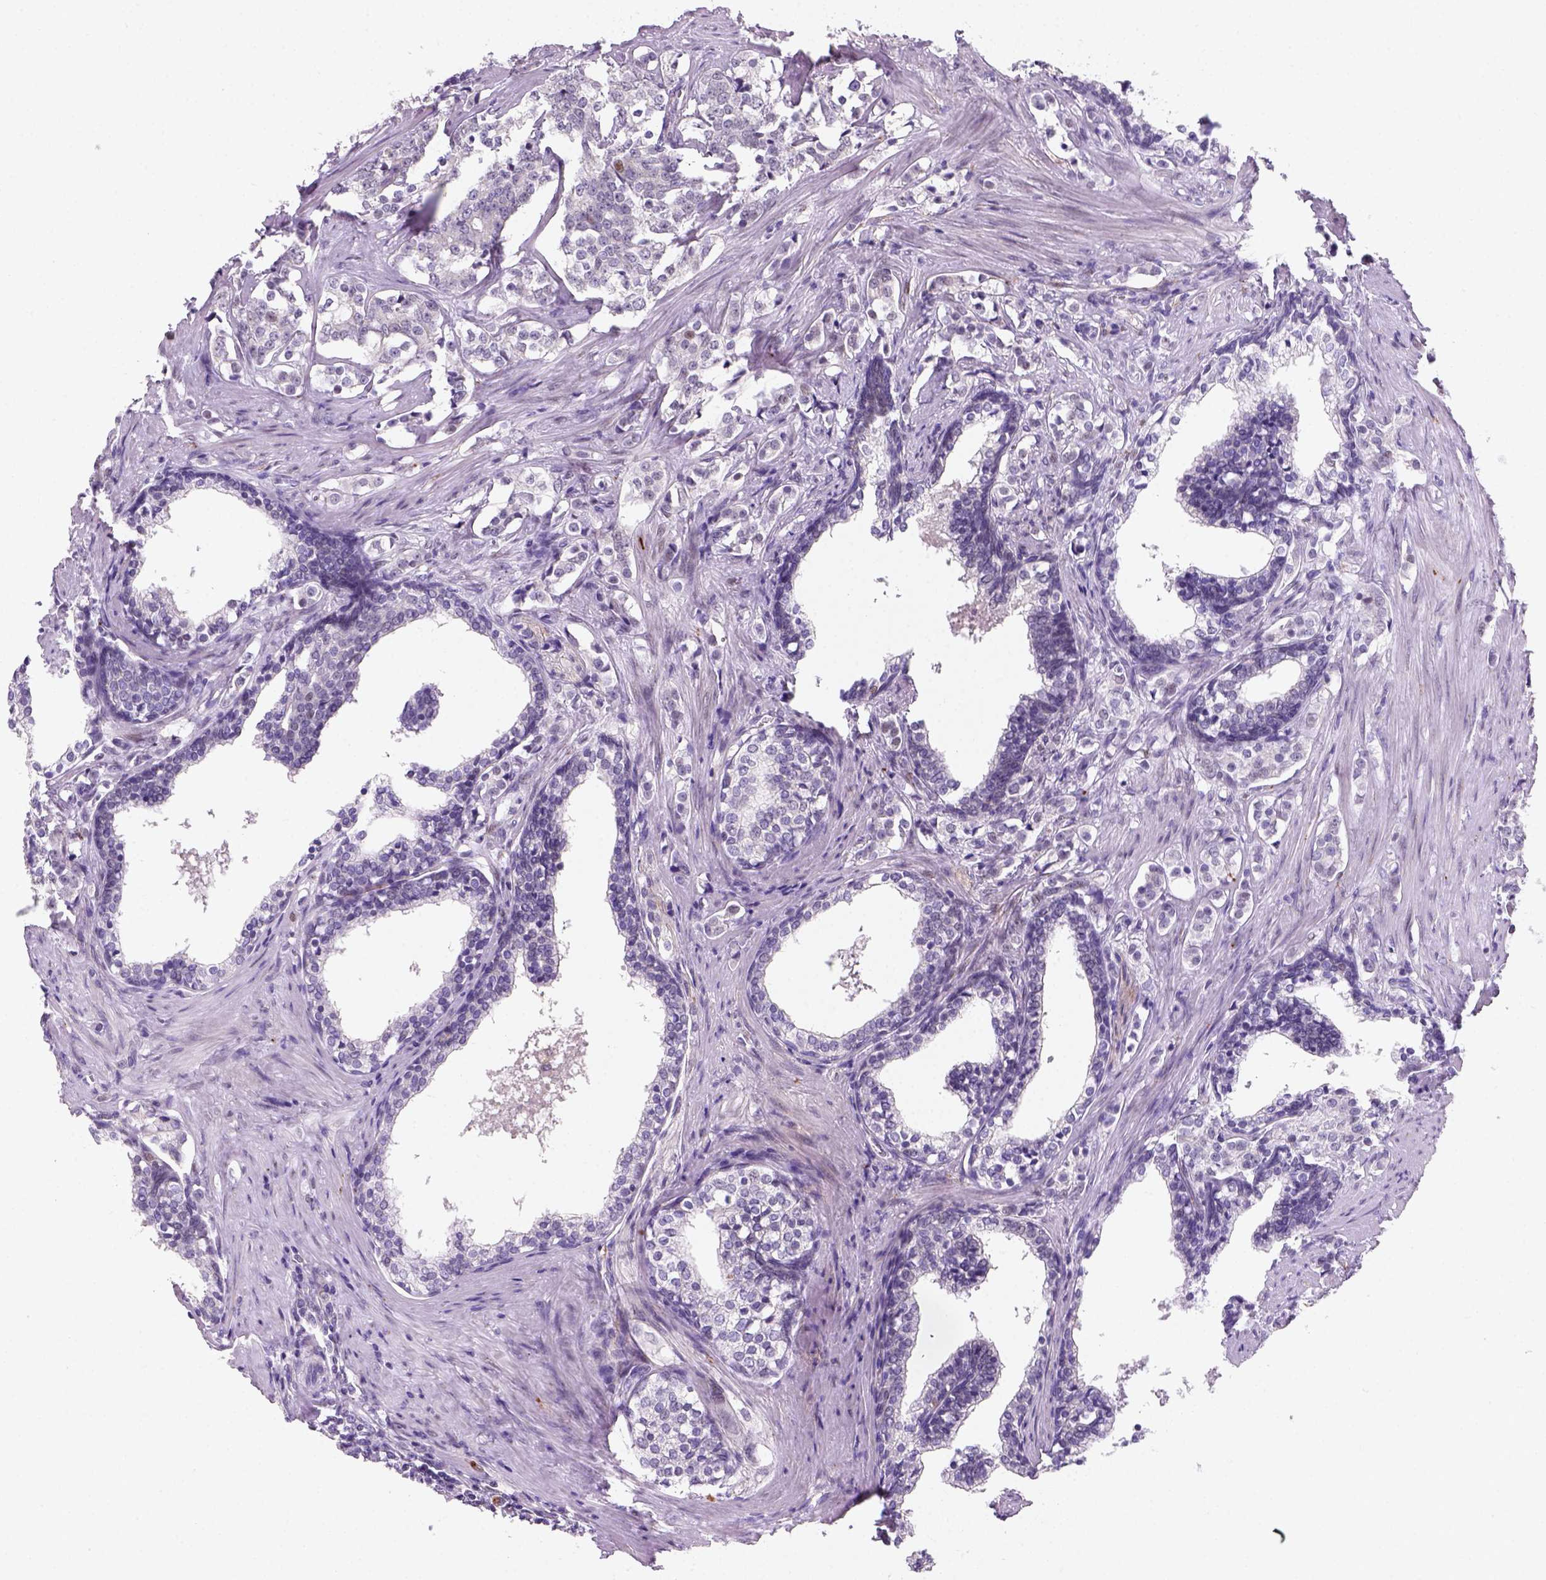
{"staining": {"intensity": "moderate", "quantity": "<25%", "location": "nuclear"}, "tissue": "prostate cancer", "cell_type": "Tumor cells", "image_type": "cancer", "snomed": [{"axis": "morphology", "description": "Adenocarcinoma, NOS"}, {"axis": "topography", "description": "Prostate and seminal vesicle, NOS"}], "caption": "The immunohistochemical stain labels moderate nuclear positivity in tumor cells of prostate adenocarcinoma tissue.", "gene": "ZMAT4", "patient": {"sex": "male", "age": 63}}